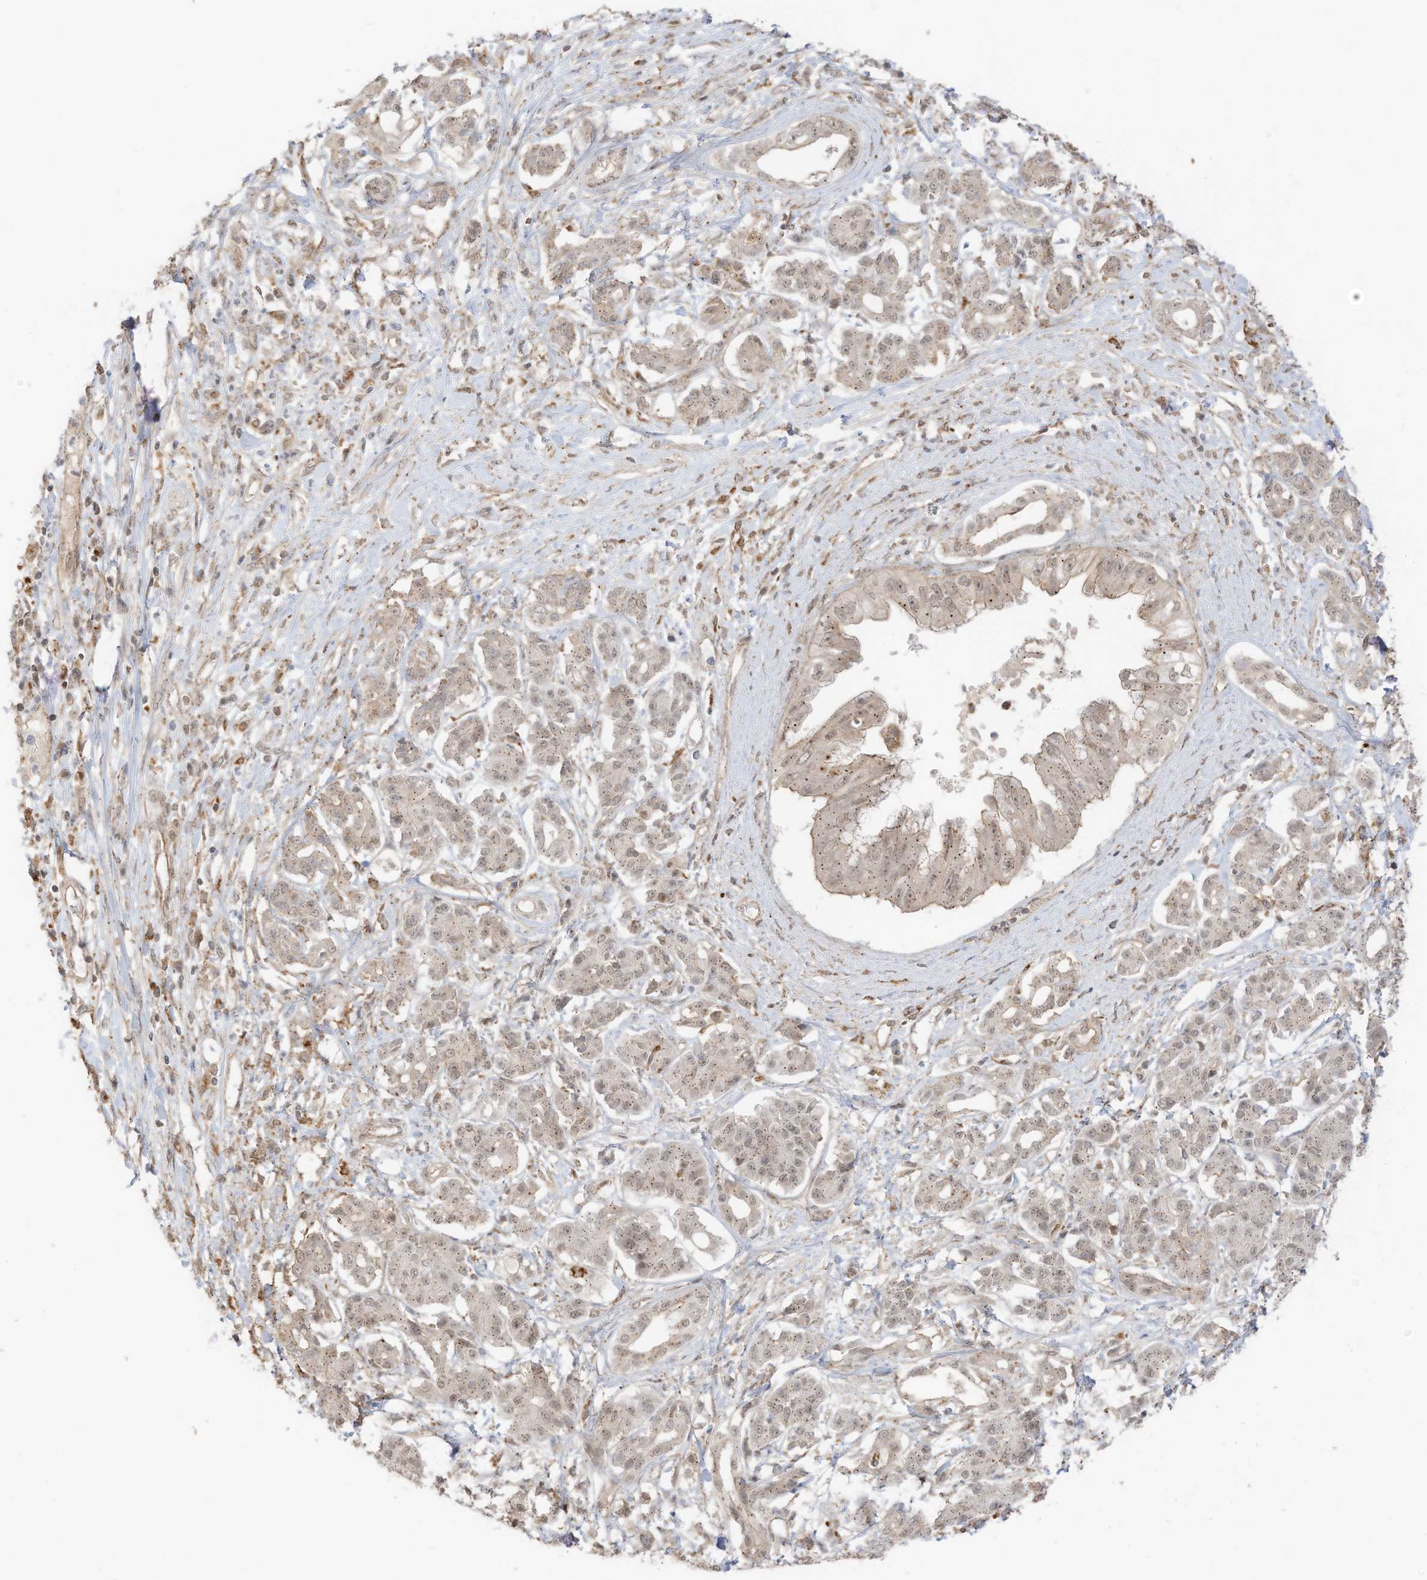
{"staining": {"intensity": "weak", "quantity": ">75%", "location": "cytoplasmic/membranous,nuclear"}, "tissue": "pancreatic cancer", "cell_type": "Tumor cells", "image_type": "cancer", "snomed": [{"axis": "morphology", "description": "Adenocarcinoma, NOS"}, {"axis": "topography", "description": "Pancreas"}], "caption": "Protein analysis of pancreatic cancer tissue reveals weak cytoplasmic/membranous and nuclear expression in about >75% of tumor cells. The staining was performed using DAB (3,3'-diaminobenzidine), with brown indicating positive protein expression. Nuclei are stained blue with hematoxylin.", "gene": "N4BP3", "patient": {"sex": "female", "age": 56}}